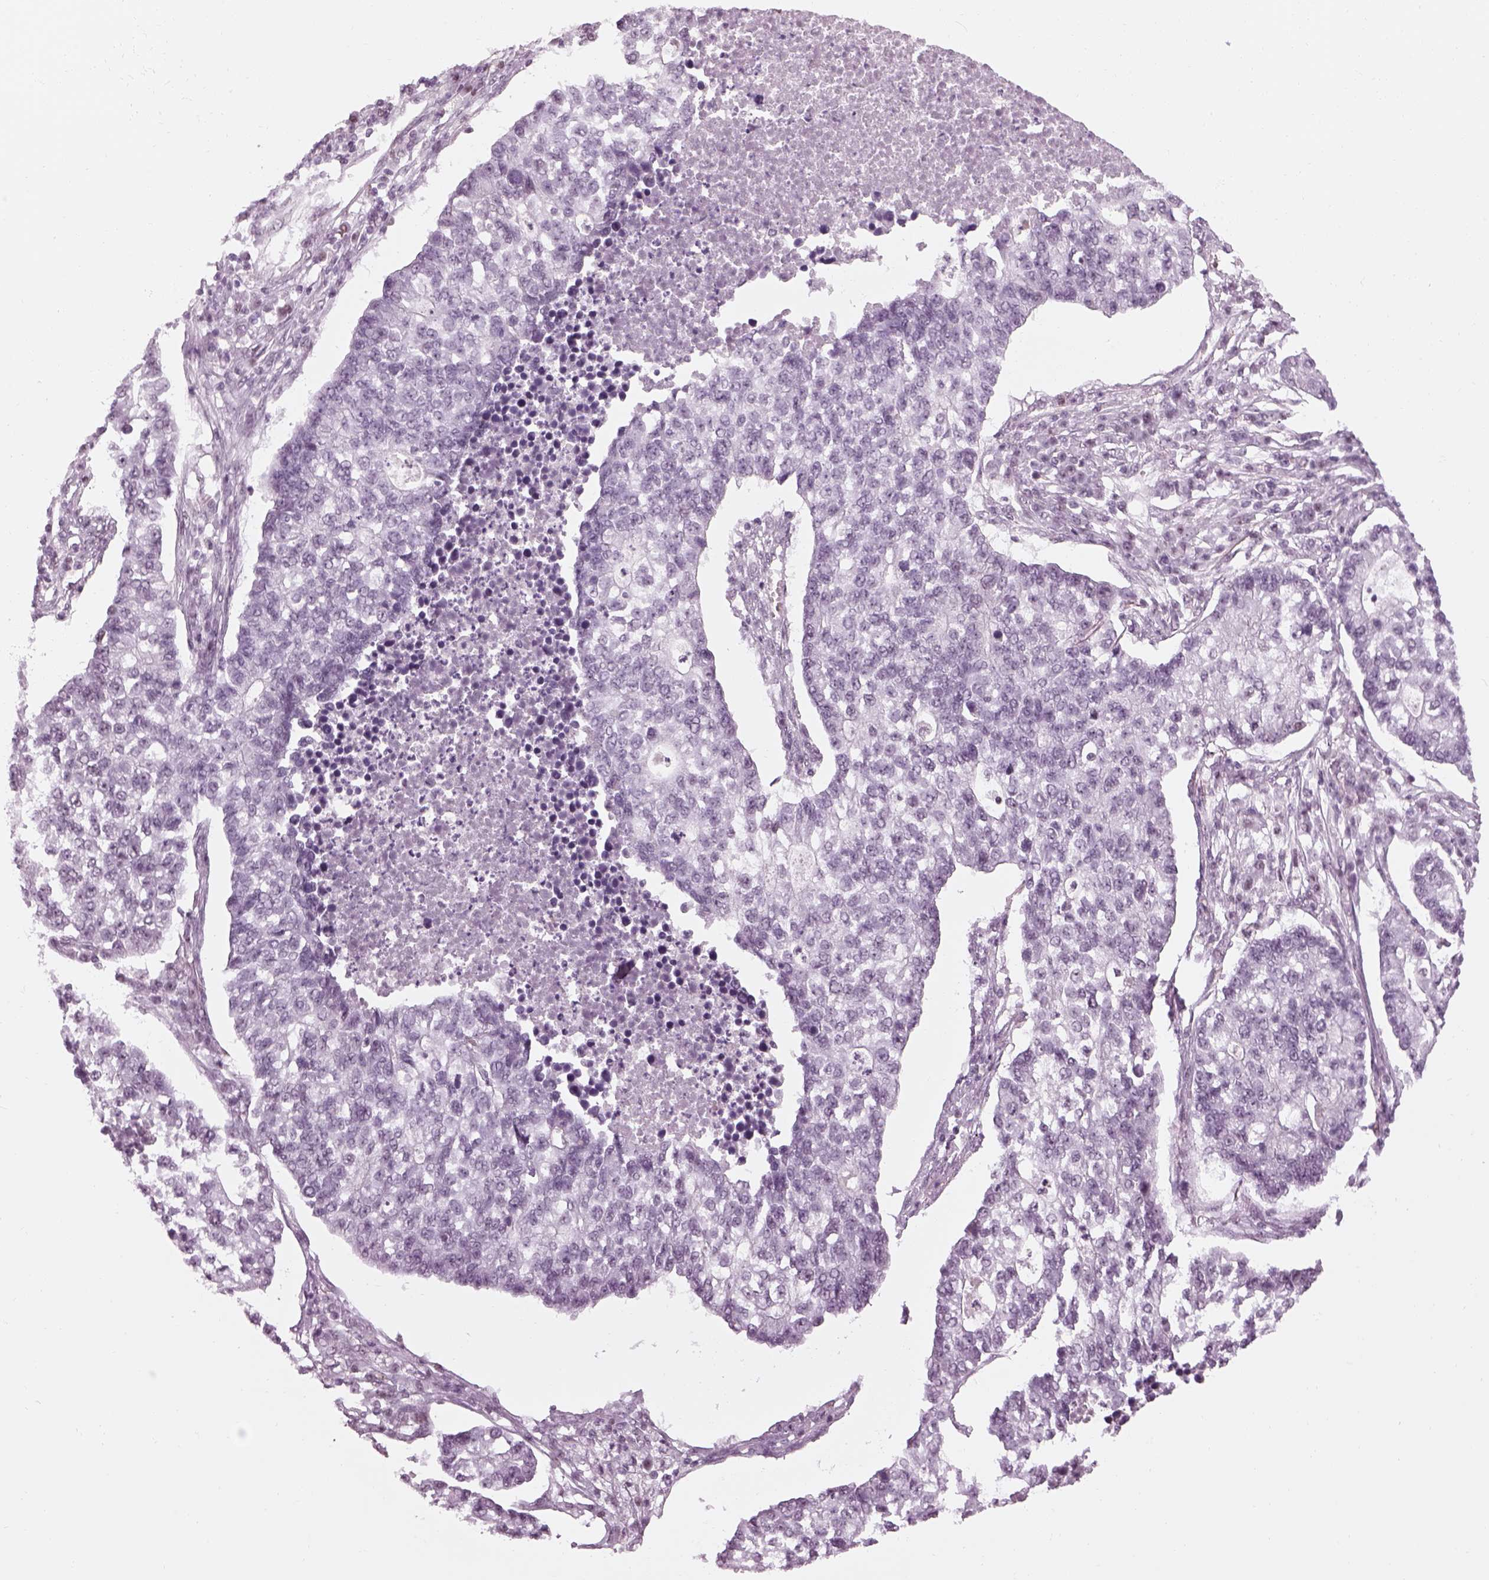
{"staining": {"intensity": "negative", "quantity": "none", "location": "none"}, "tissue": "lung cancer", "cell_type": "Tumor cells", "image_type": "cancer", "snomed": [{"axis": "morphology", "description": "Adenocarcinoma, NOS"}, {"axis": "topography", "description": "Lung"}], "caption": "Protein analysis of adenocarcinoma (lung) demonstrates no significant staining in tumor cells.", "gene": "KCNG2", "patient": {"sex": "male", "age": 57}}